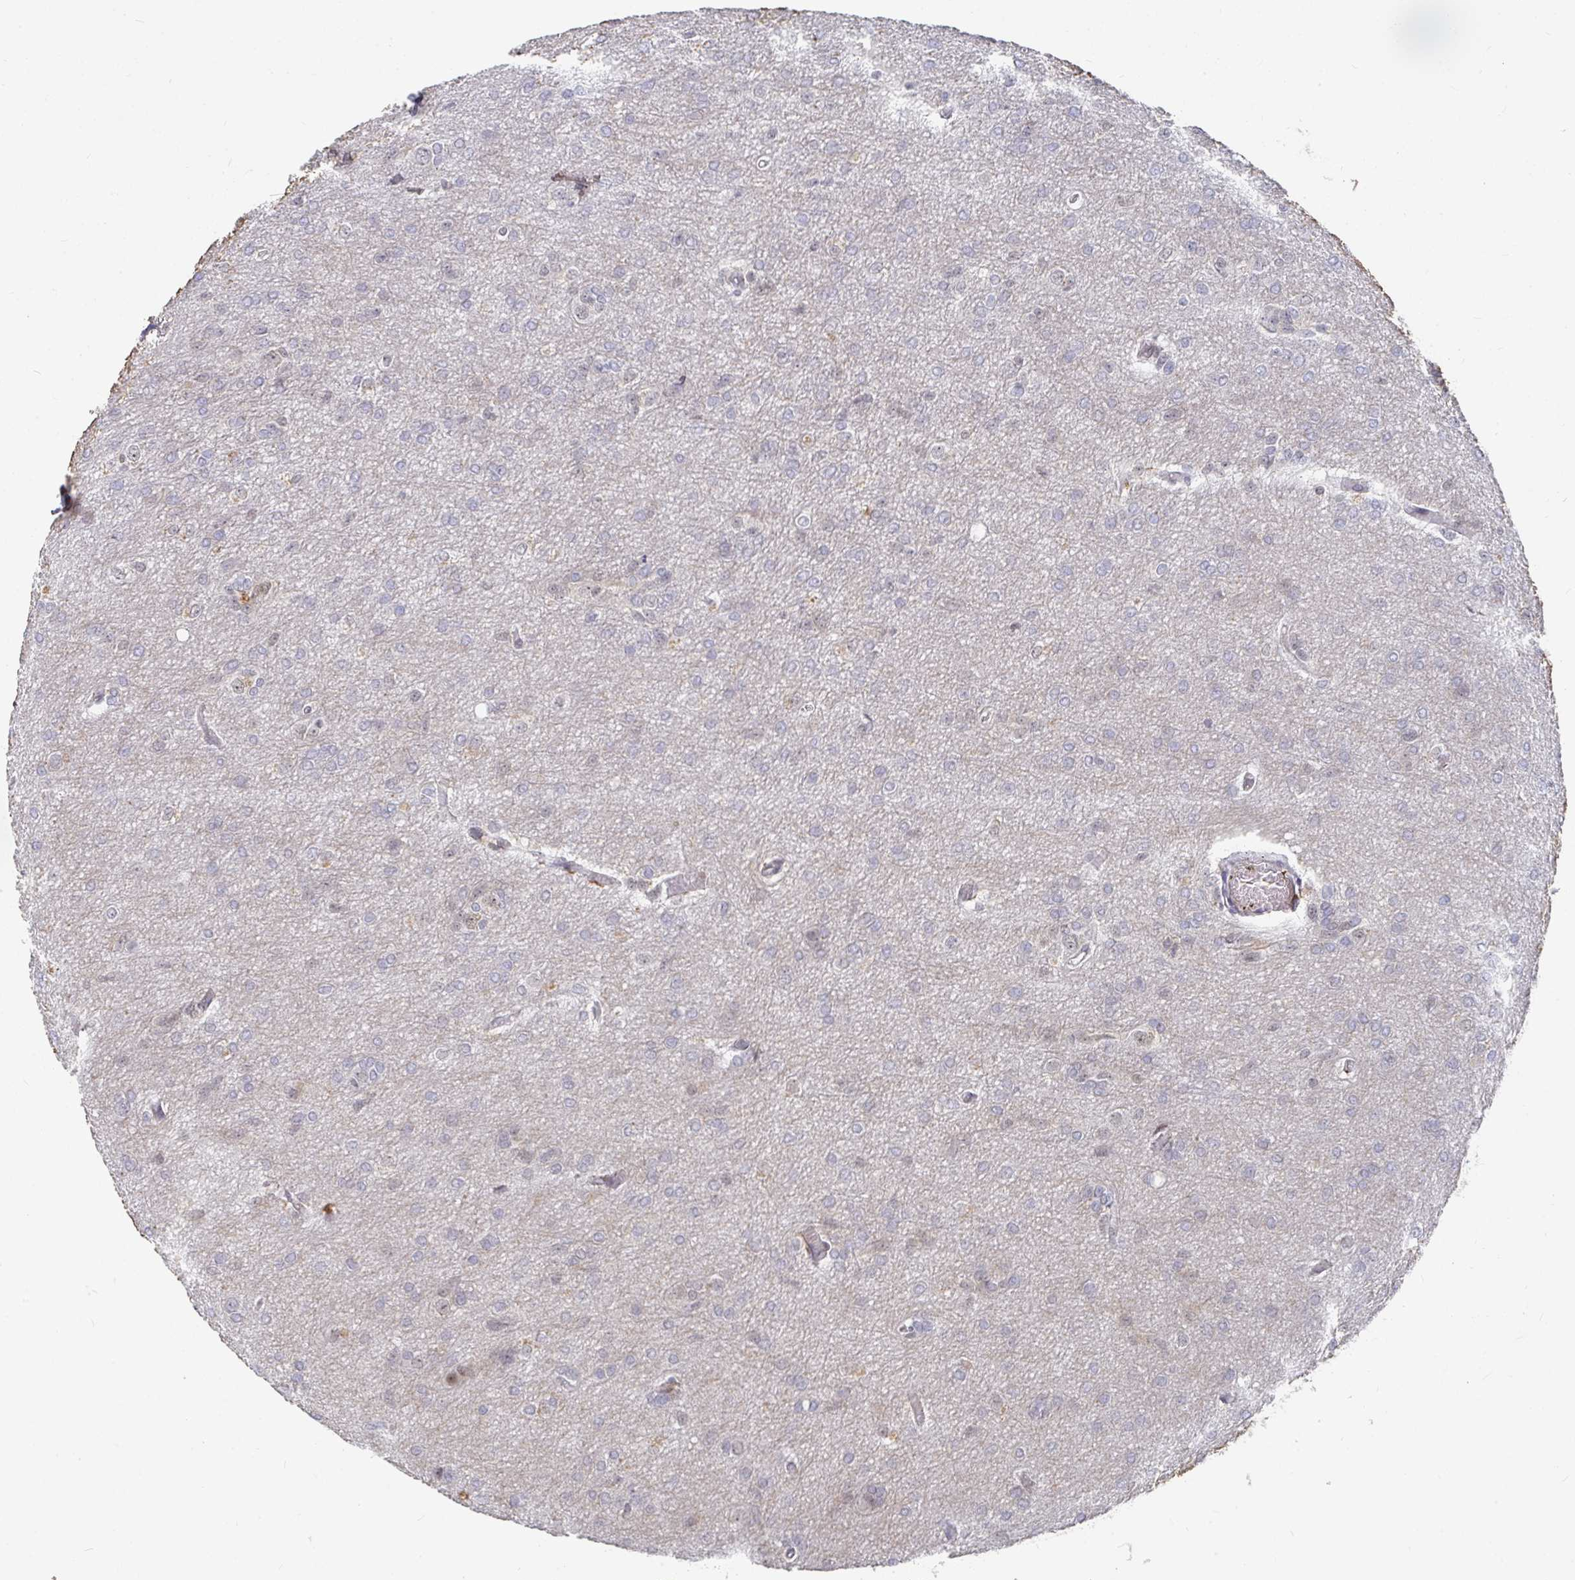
{"staining": {"intensity": "negative", "quantity": "none", "location": "none"}, "tissue": "glioma", "cell_type": "Tumor cells", "image_type": "cancer", "snomed": [{"axis": "morphology", "description": "Glioma, malignant, Low grade"}, {"axis": "topography", "description": "Brain"}], "caption": "High power microscopy image of an immunohistochemistry micrograph of glioma, revealing no significant staining in tumor cells. Nuclei are stained in blue.", "gene": "RCOR1", "patient": {"sex": "male", "age": 26}}